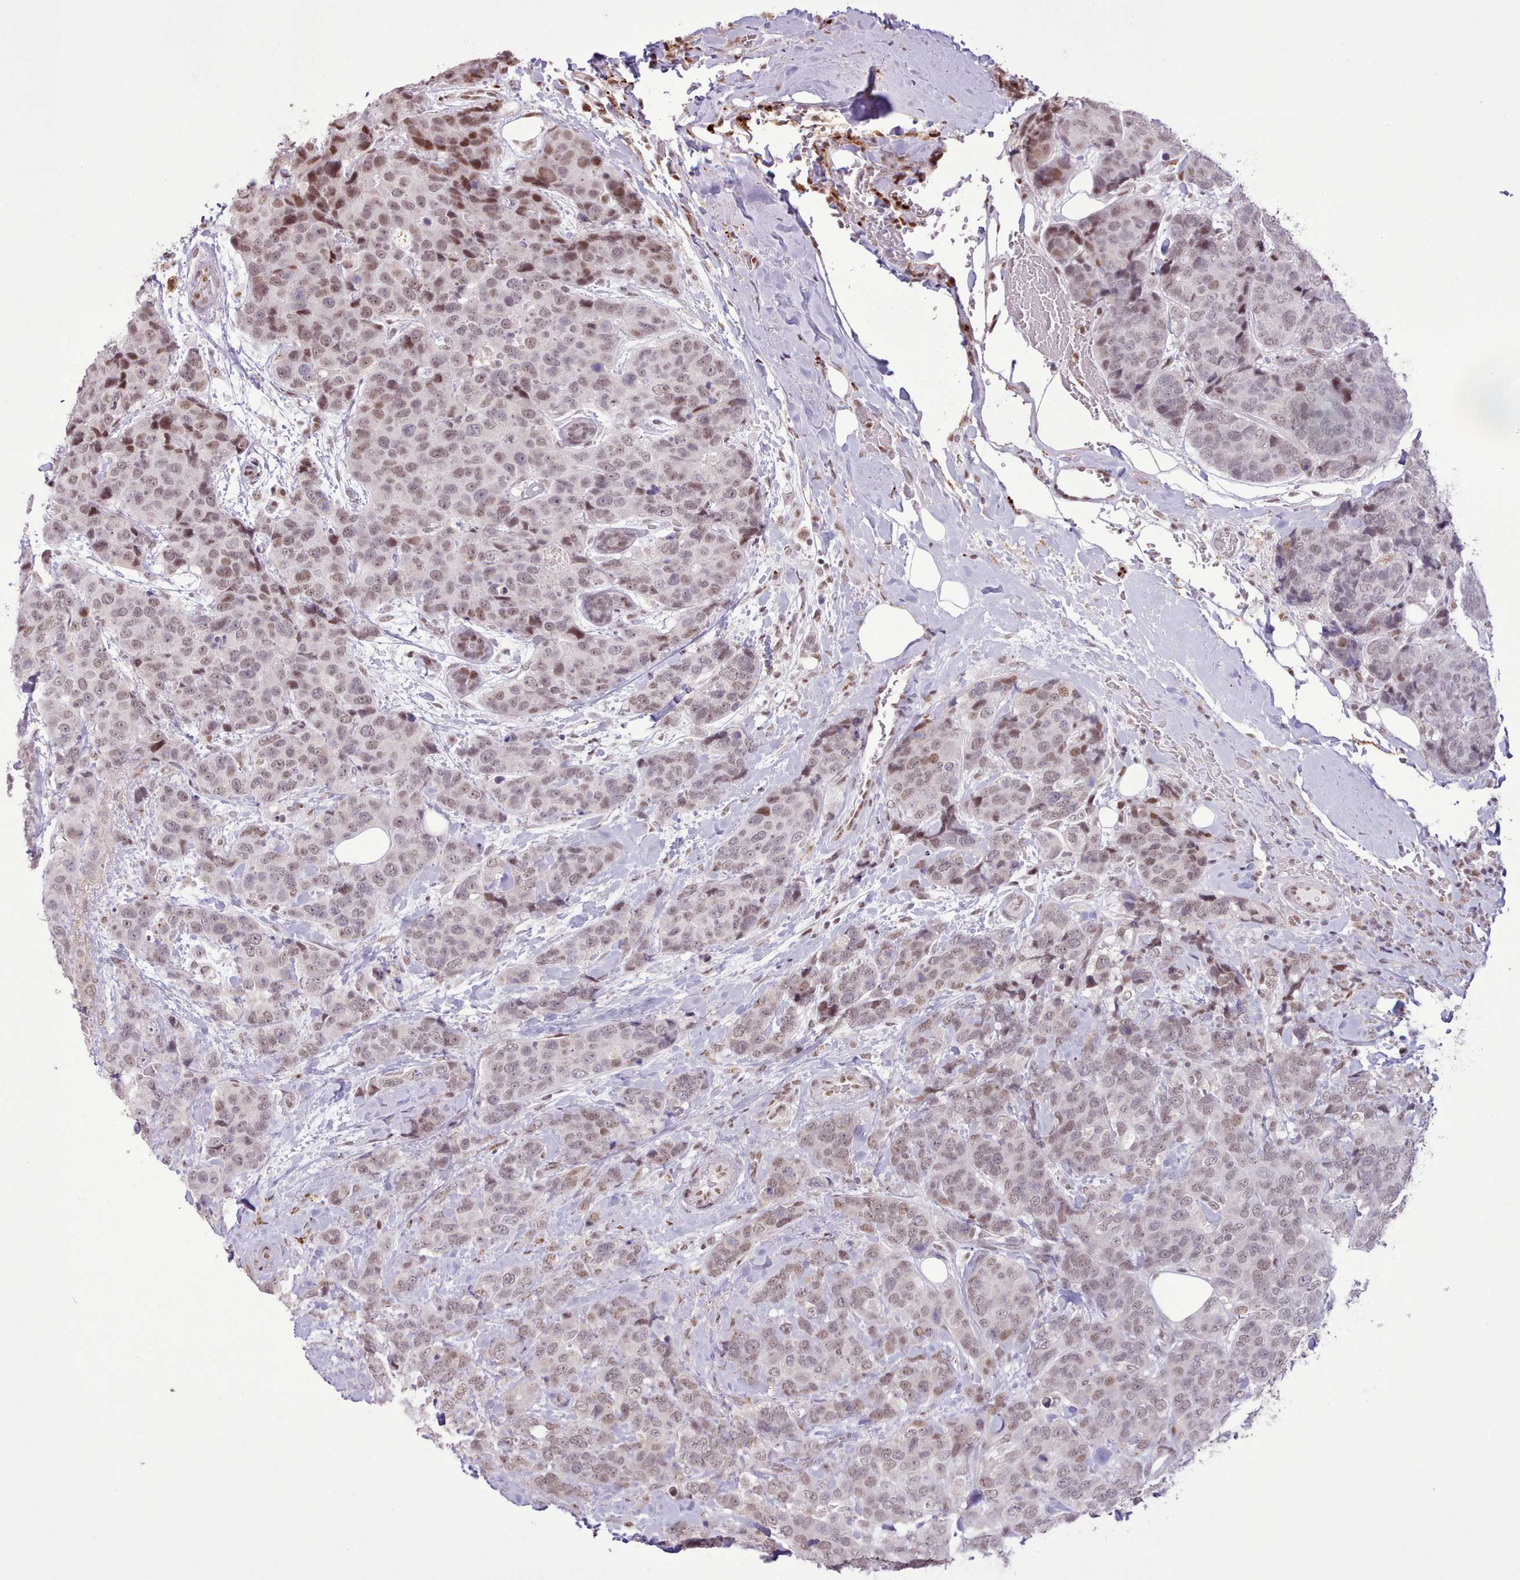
{"staining": {"intensity": "weak", "quantity": "25%-75%", "location": "nuclear"}, "tissue": "breast cancer", "cell_type": "Tumor cells", "image_type": "cancer", "snomed": [{"axis": "morphology", "description": "Lobular carcinoma"}, {"axis": "topography", "description": "Breast"}], "caption": "This image demonstrates immunohistochemistry staining of lobular carcinoma (breast), with low weak nuclear staining in approximately 25%-75% of tumor cells.", "gene": "TAF15", "patient": {"sex": "female", "age": 59}}